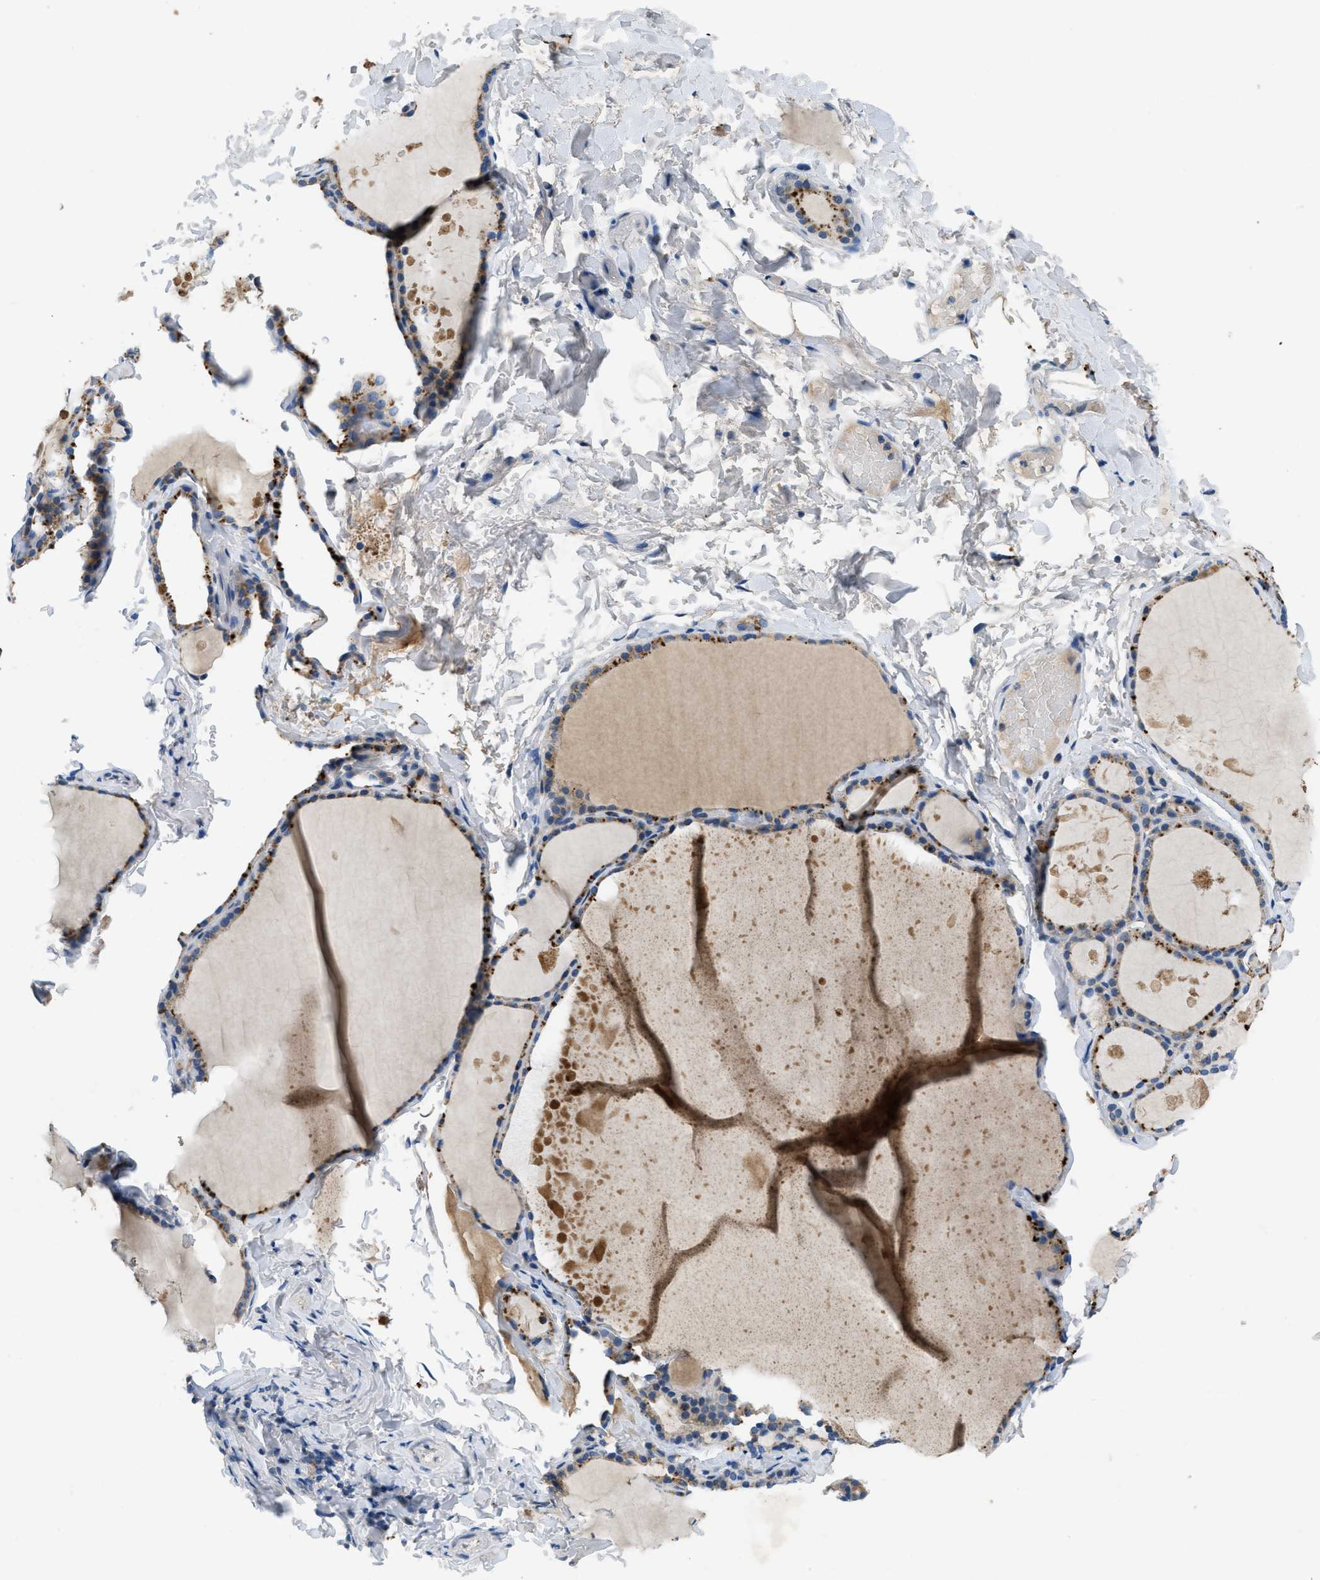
{"staining": {"intensity": "moderate", "quantity": ">75%", "location": "cytoplasmic/membranous"}, "tissue": "thyroid gland", "cell_type": "Glandular cells", "image_type": "normal", "snomed": [{"axis": "morphology", "description": "Normal tissue, NOS"}, {"axis": "topography", "description": "Thyroid gland"}], "caption": "Human thyroid gland stained with a brown dye demonstrates moderate cytoplasmic/membranous positive expression in approximately >75% of glandular cells.", "gene": "PNKD", "patient": {"sex": "male", "age": 56}}